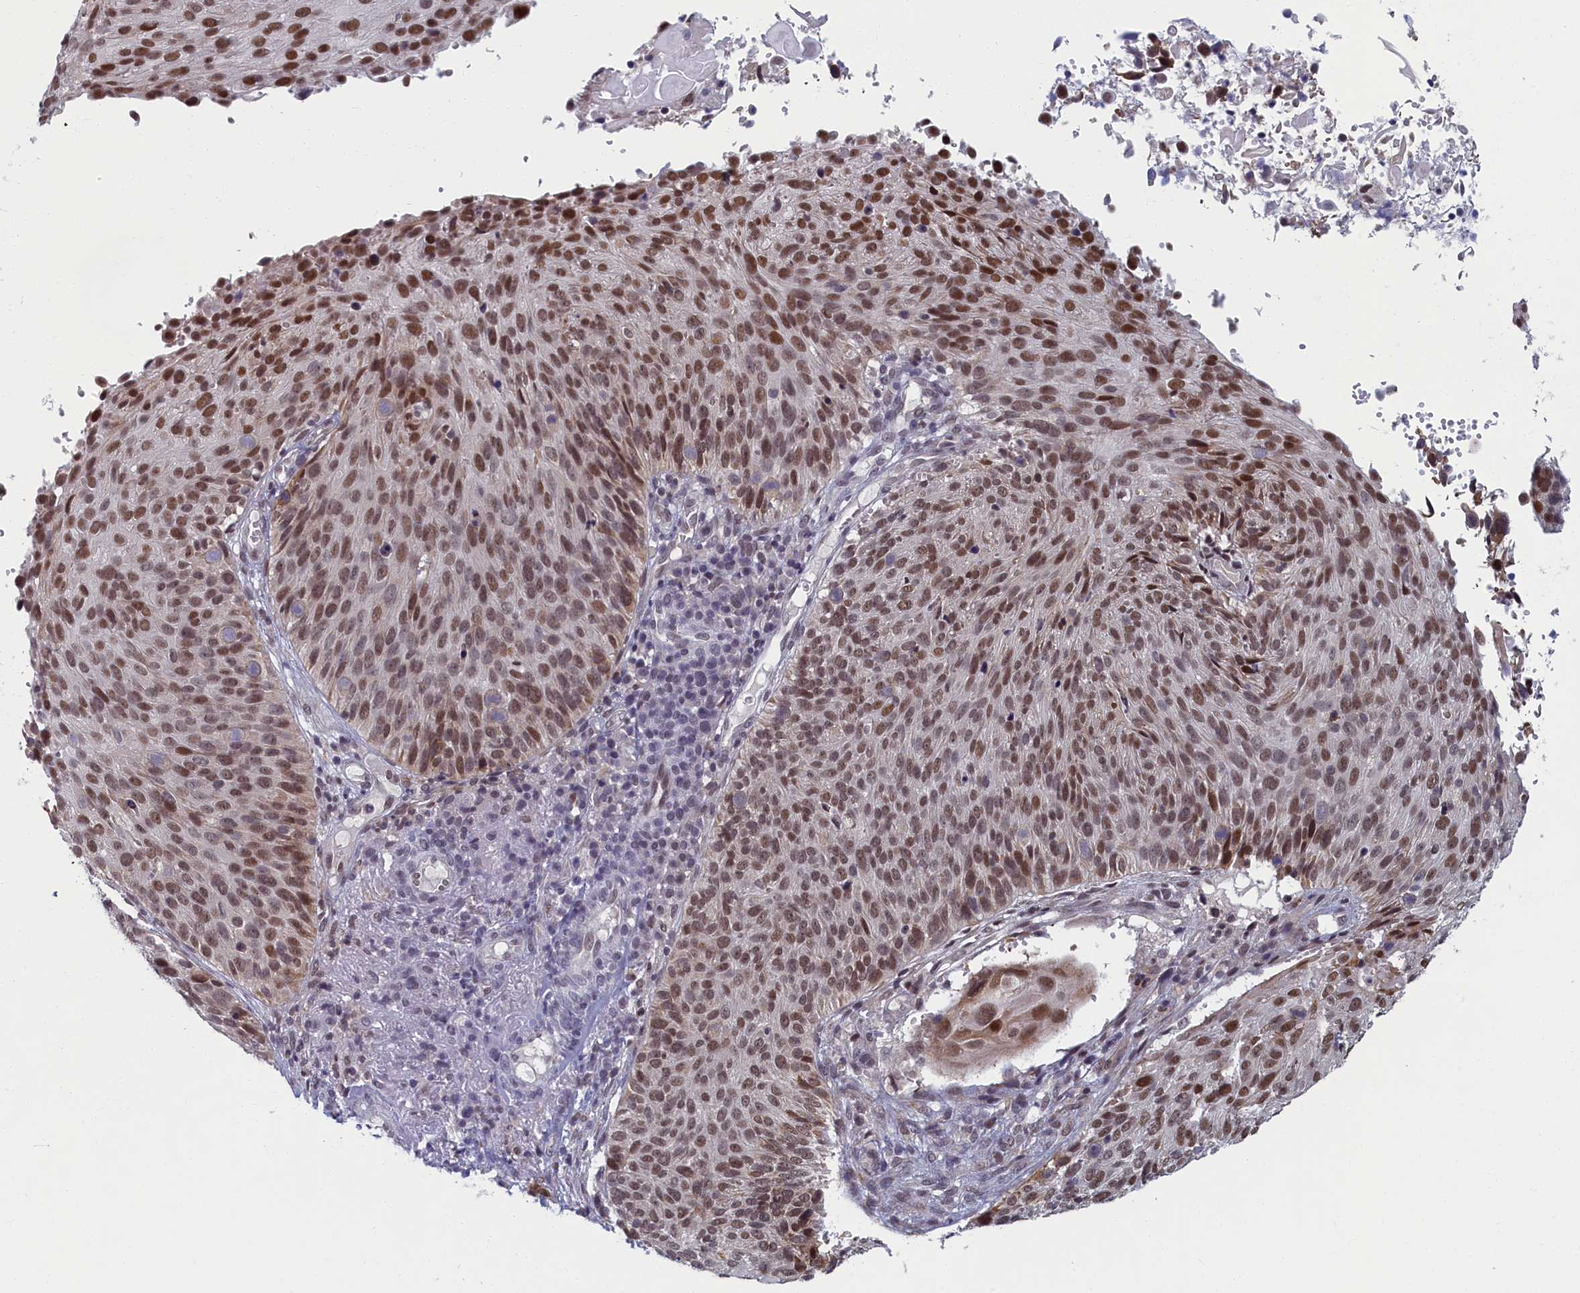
{"staining": {"intensity": "moderate", "quantity": ">75%", "location": "nuclear"}, "tissue": "cervical cancer", "cell_type": "Tumor cells", "image_type": "cancer", "snomed": [{"axis": "morphology", "description": "Squamous cell carcinoma, NOS"}, {"axis": "topography", "description": "Cervix"}], "caption": "About >75% of tumor cells in cervical cancer (squamous cell carcinoma) exhibit moderate nuclear protein expression as visualized by brown immunohistochemical staining.", "gene": "DNAJC17", "patient": {"sex": "female", "age": 74}}